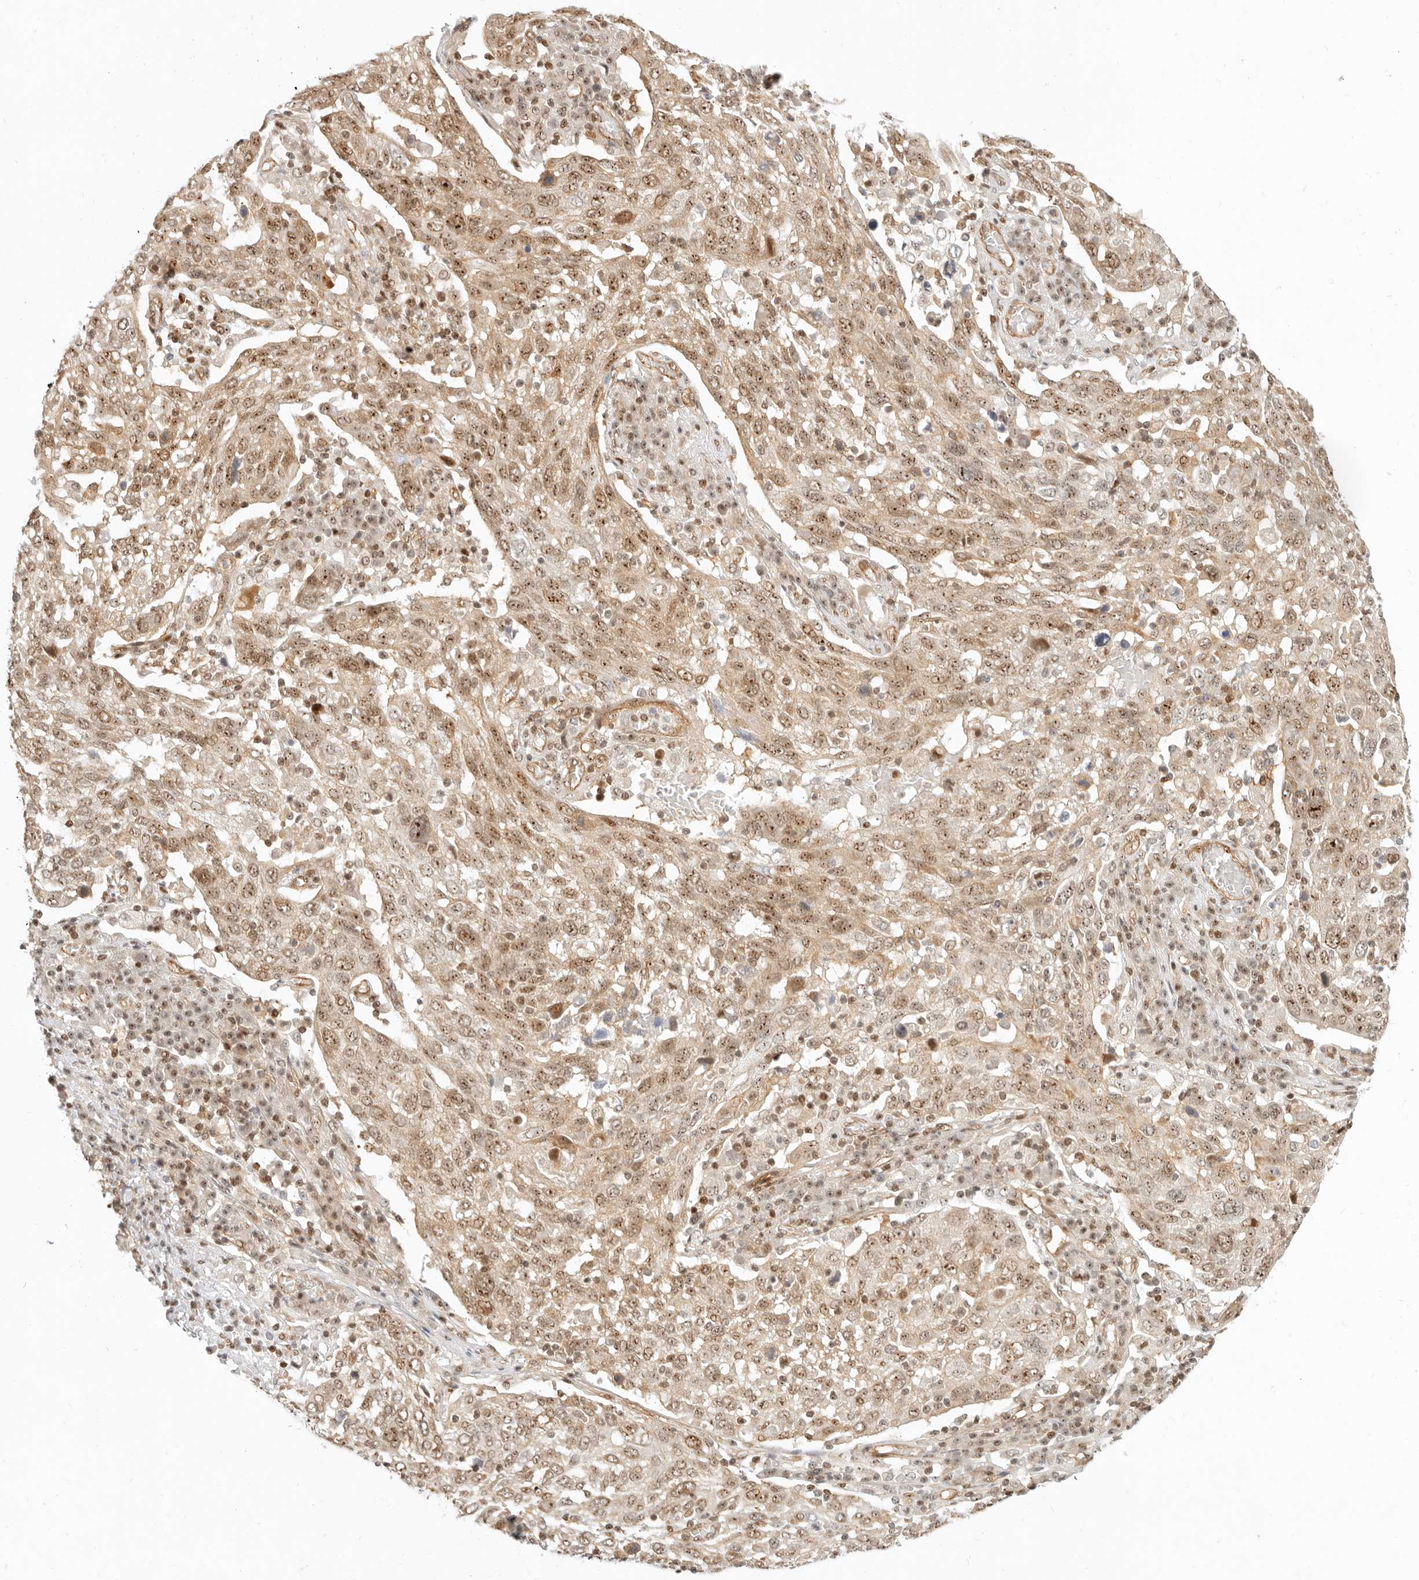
{"staining": {"intensity": "moderate", "quantity": ">75%", "location": "nuclear"}, "tissue": "lung cancer", "cell_type": "Tumor cells", "image_type": "cancer", "snomed": [{"axis": "morphology", "description": "Squamous cell carcinoma, NOS"}, {"axis": "topography", "description": "Lung"}], "caption": "High-power microscopy captured an immunohistochemistry (IHC) image of lung cancer, revealing moderate nuclear staining in about >75% of tumor cells.", "gene": "BAP1", "patient": {"sex": "male", "age": 65}}